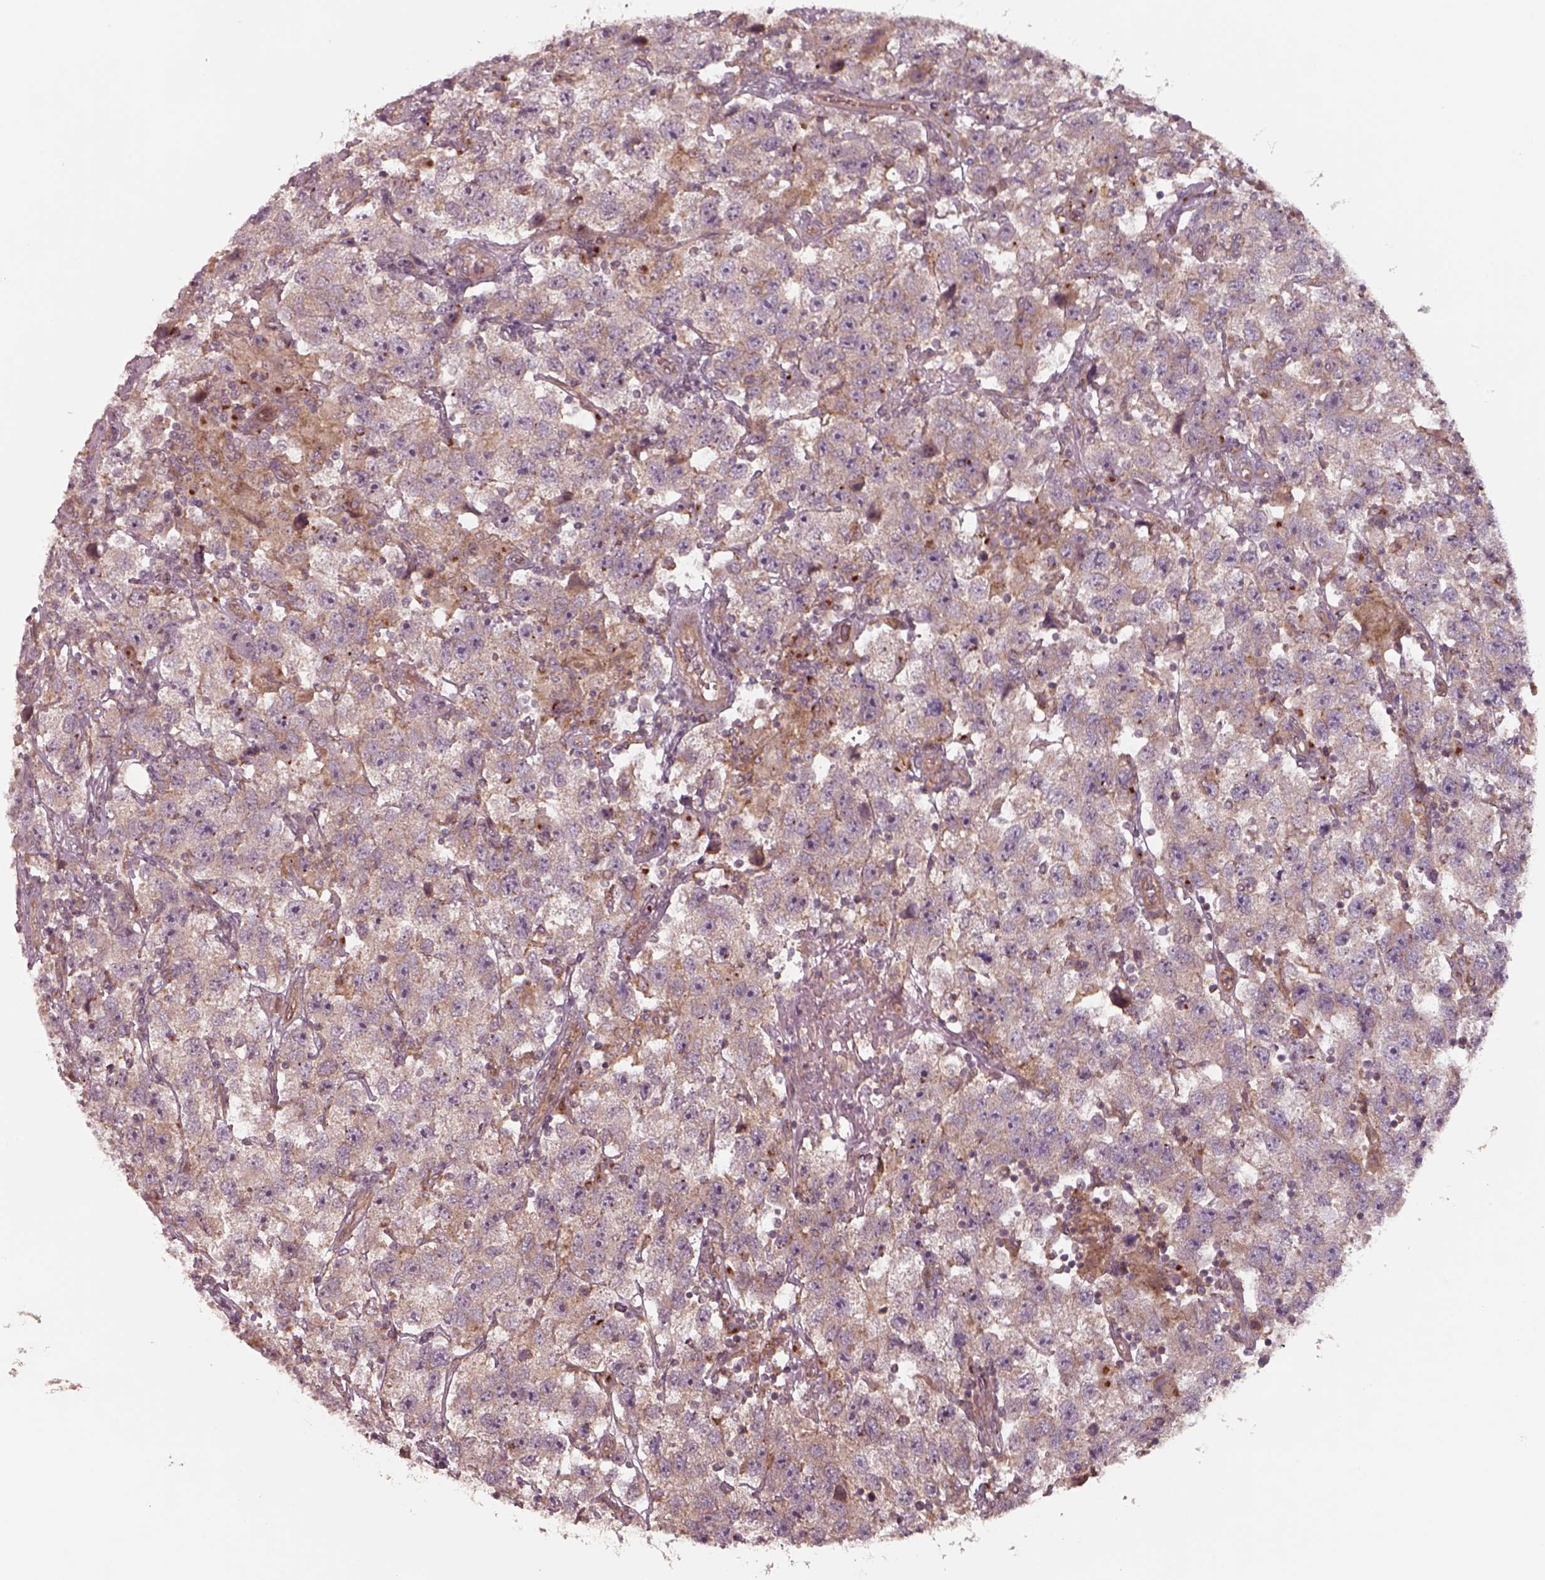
{"staining": {"intensity": "weak", "quantity": "<25%", "location": "cytoplasmic/membranous"}, "tissue": "testis cancer", "cell_type": "Tumor cells", "image_type": "cancer", "snomed": [{"axis": "morphology", "description": "Seminoma, NOS"}, {"axis": "topography", "description": "Testis"}], "caption": "High magnification brightfield microscopy of testis cancer stained with DAB (3,3'-diaminobenzidine) (brown) and counterstained with hematoxylin (blue): tumor cells show no significant expression.", "gene": "CHMP3", "patient": {"sex": "male", "age": 26}}